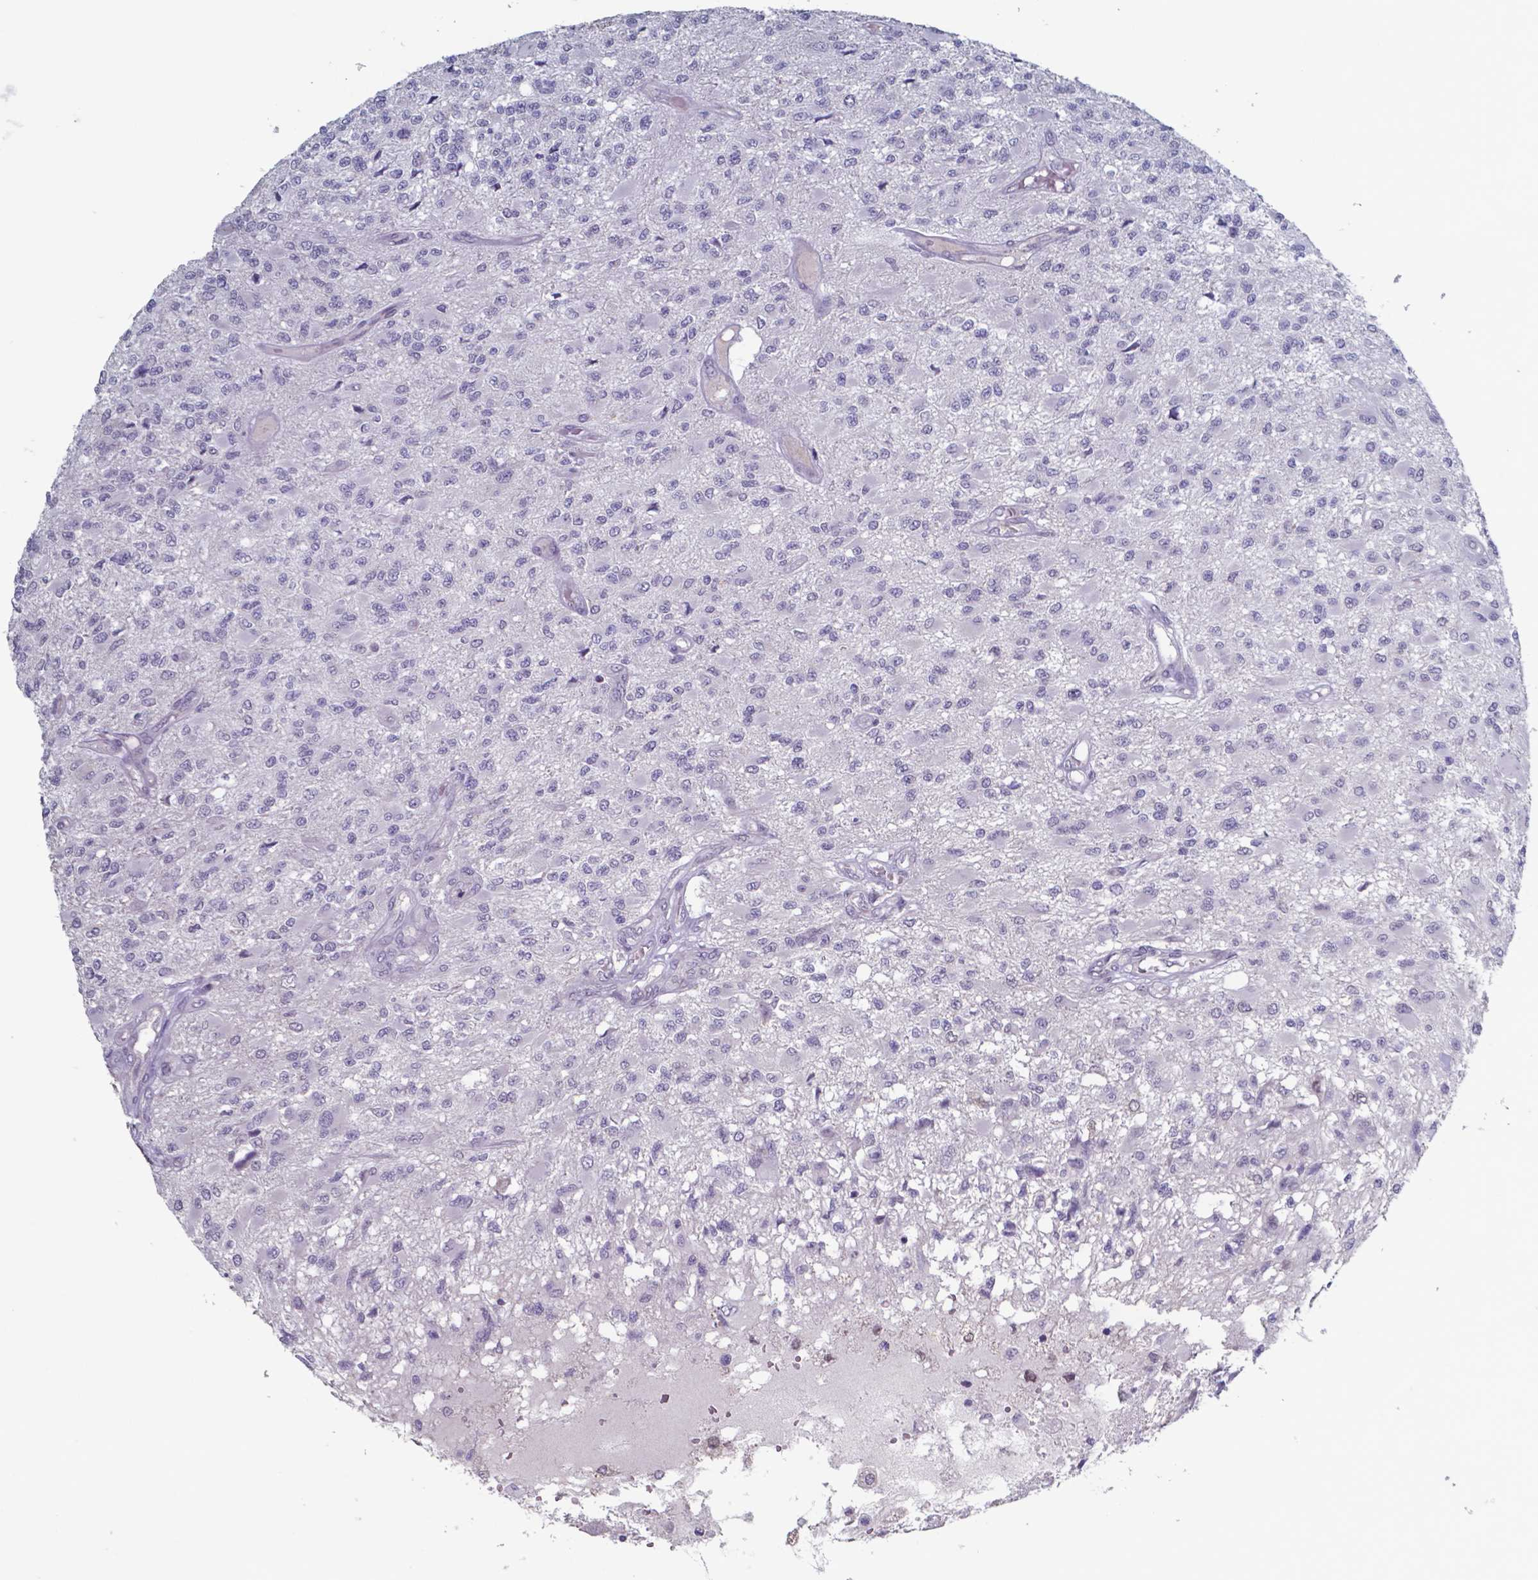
{"staining": {"intensity": "negative", "quantity": "none", "location": "none"}, "tissue": "glioma", "cell_type": "Tumor cells", "image_type": "cancer", "snomed": [{"axis": "morphology", "description": "Glioma, malignant, High grade"}, {"axis": "topography", "description": "Brain"}], "caption": "The micrograph reveals no significant positivity in tumor cells of malignant high-grade glioma. (DAB immunohistochemistry with hematoxylin counter stain).", "gene": "TDP2", "patient": {"sex": "female", "age": 63}}